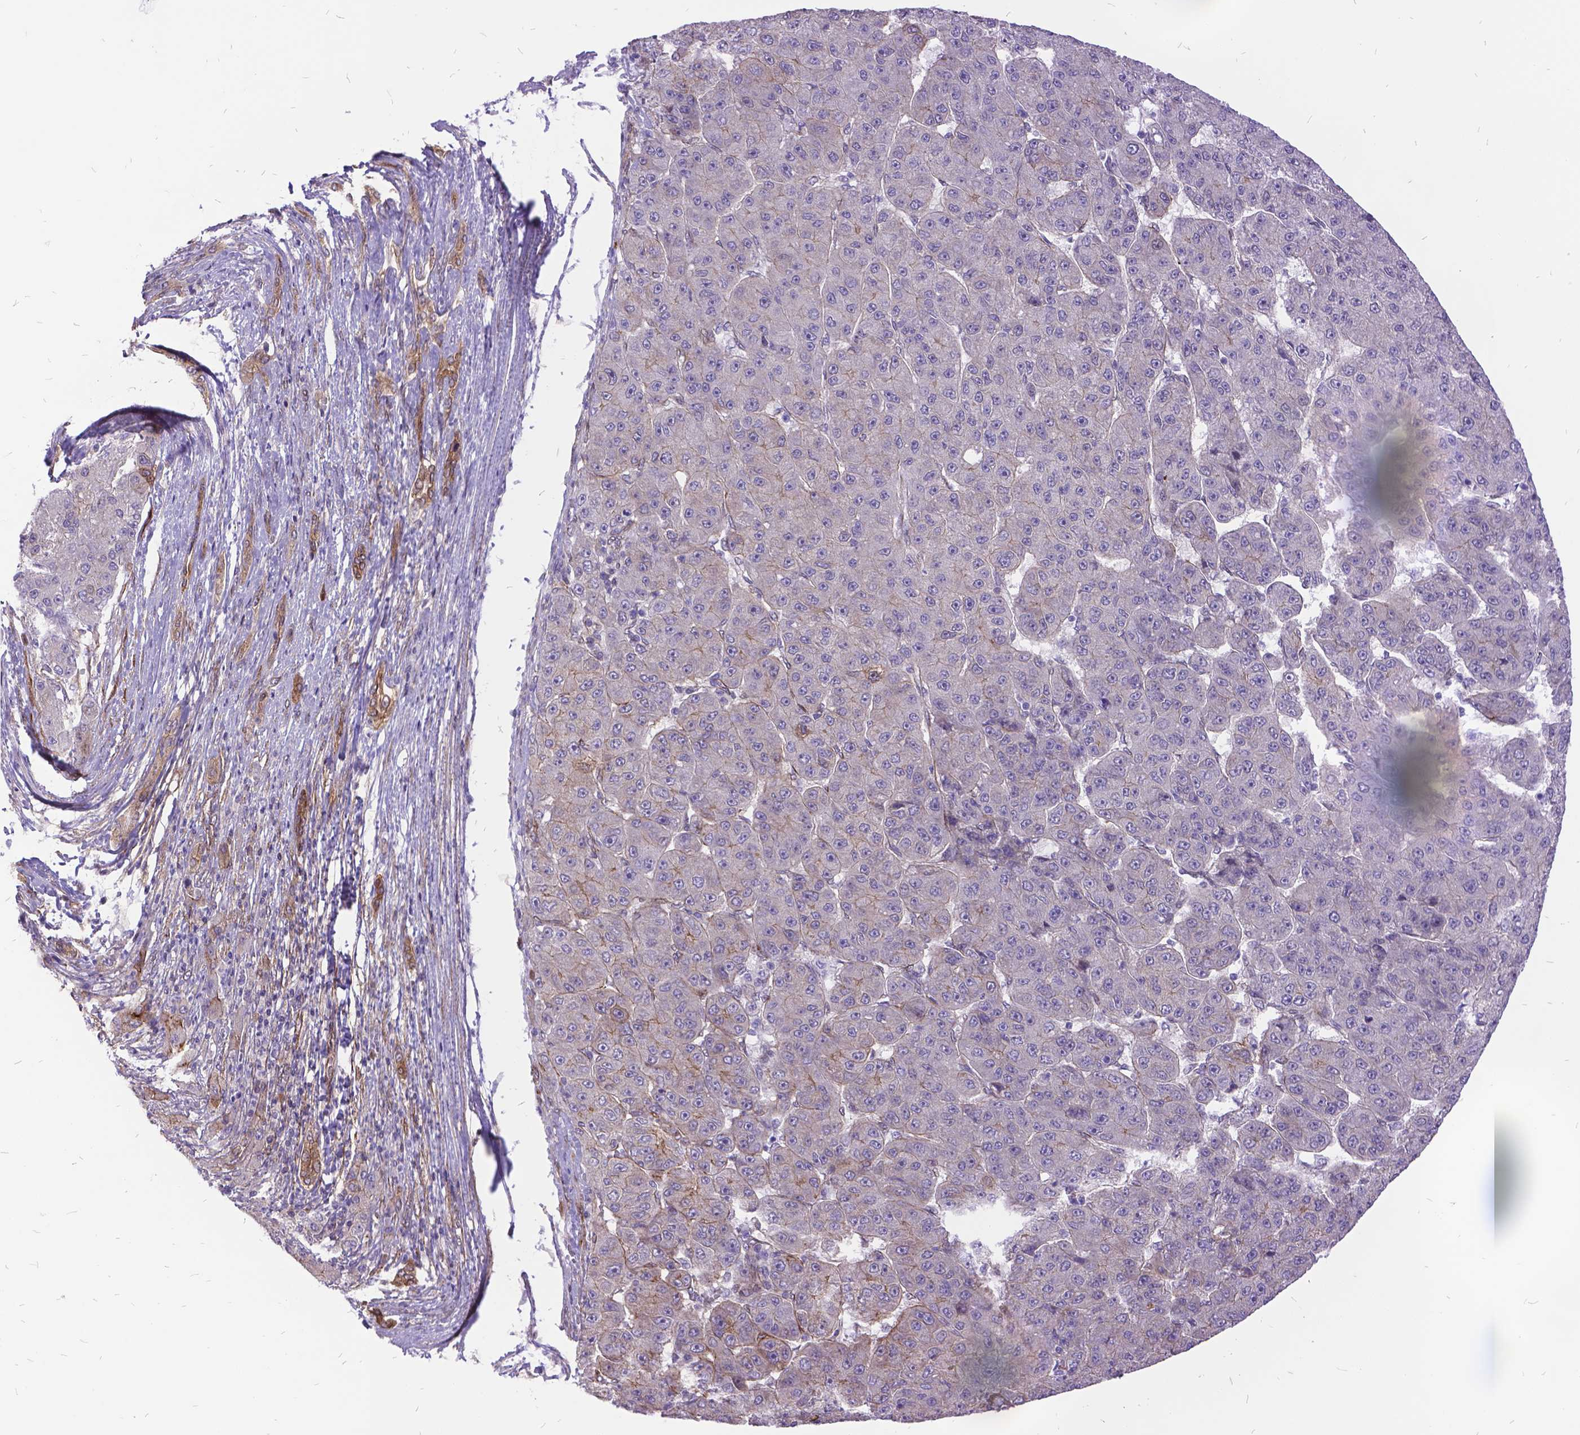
{"staining": {"intensity": "moderate", "quantity": "<25%", "location": "cytoplasmic/membranous"}, "tissue": "liver cancer", "cell_type": "Tumor cells", "image_type": "cancer", "snomed": [{"axis": "morphology", "description": "Carcinoma, Hepatocellular, NOS"}, {"axis": "topography", "description": "Liver"}], "caption": "High-magnification brightfield microscopy of liver cancer (hepatocellular carcinoma) stained with DAB (brown) and counterstained with hematoxylin (blue). tumor cells exhibit moderate cytoplasmic/membranous positivity is appreciated in approximately<25% of cells.", "gene": "GRB7", "patient": {"sex": "male", "age": 67}}